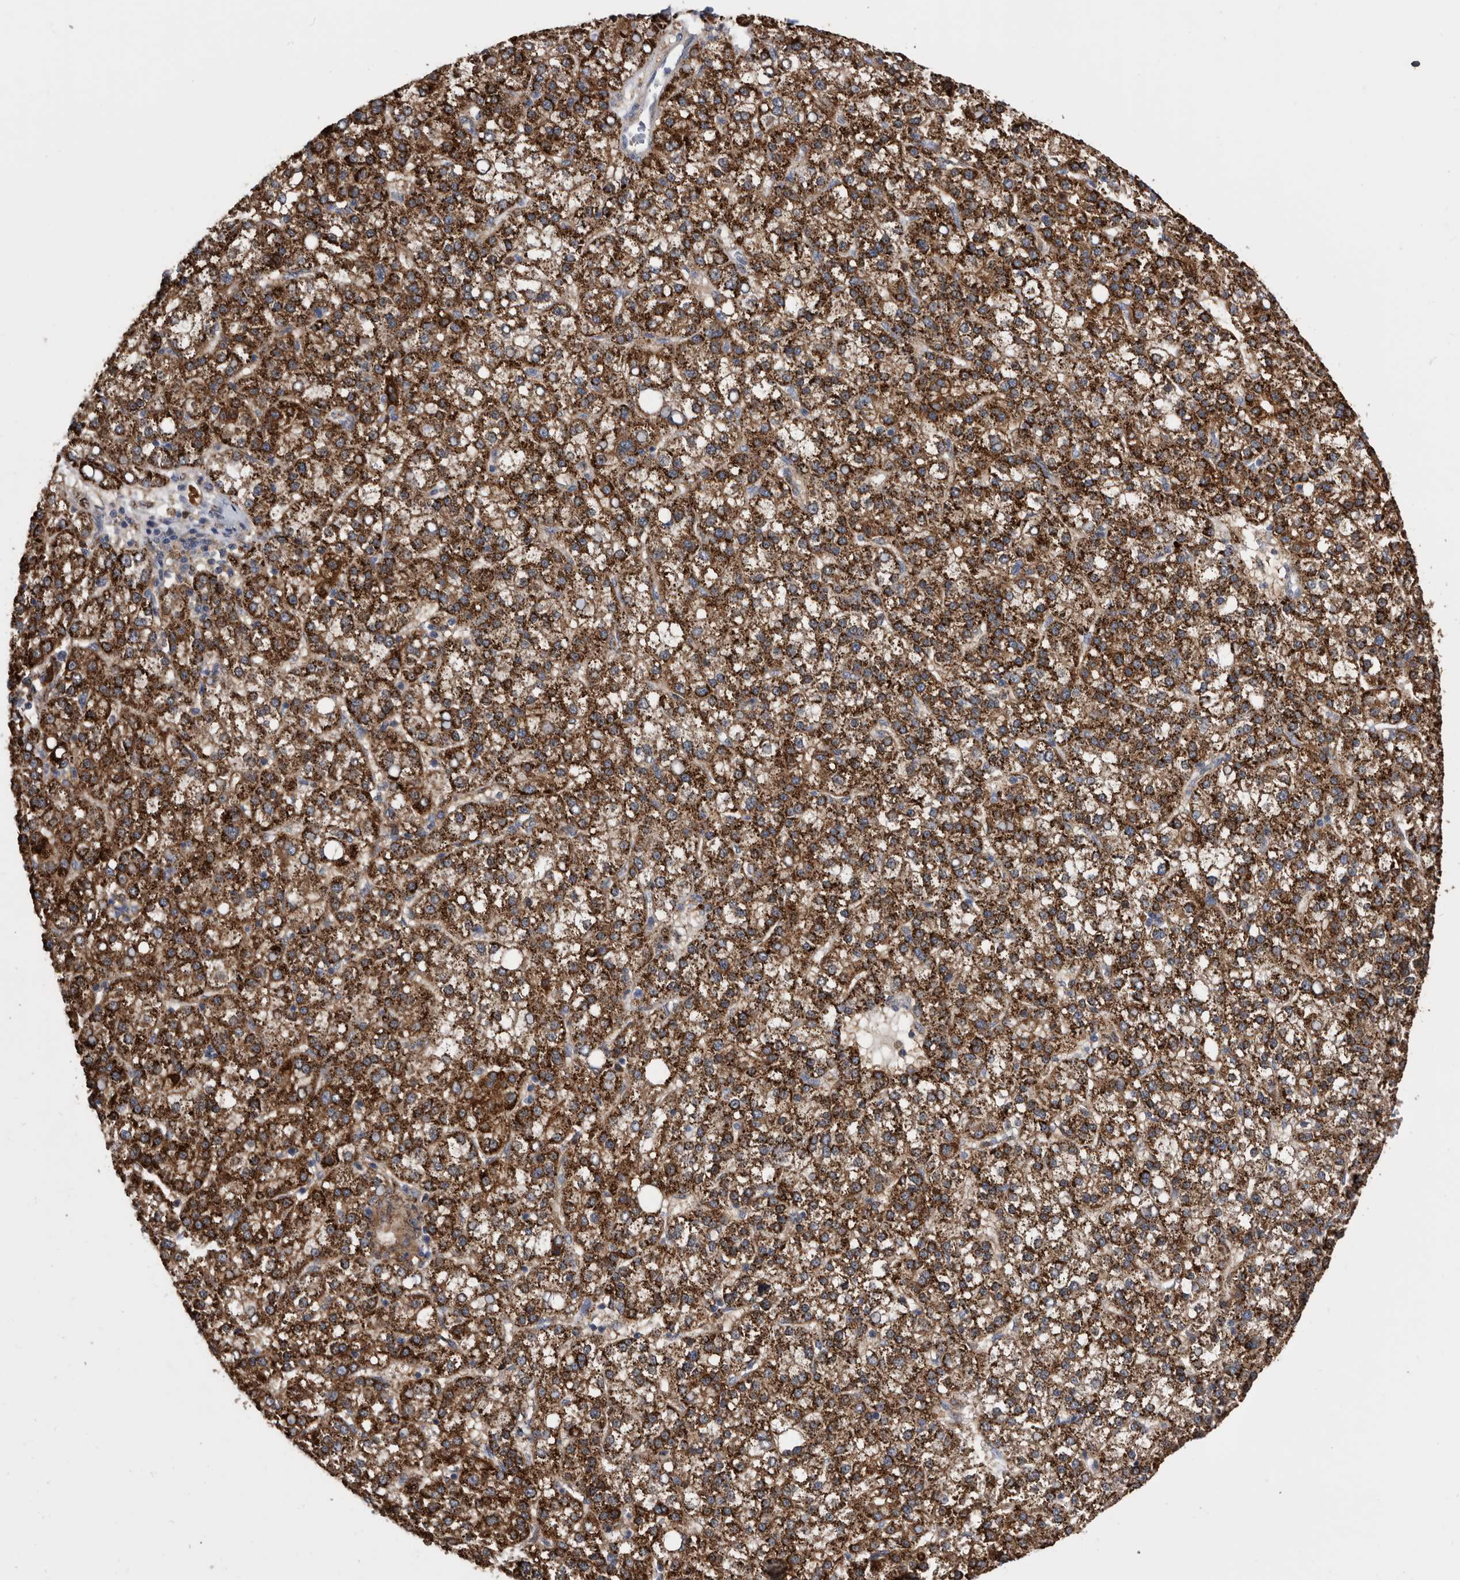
{"staining": {"intensity": "strong", "quantity": ">75%", "location": "cytoplasmic/membranous"}, "tissue": "liver cancer", "cell_type": "Tumor cells", "image_type": "cancer", "snomed": [{"axis": "morphology", "description": "Carcinoma, Hepatocellular, NOS"}, {"axis": "topography", "description": "Liver"}], "caption": "DAB immunohistochemical staining of human liver cancer reveals strong cytoplasmic/membranous protein staining in approximately >75% of tumor cells. (IHC, brightfield microscopy, high magnification).", "gene": "CRISPLD2", "patient": {"sex": "female", "age": 58}}